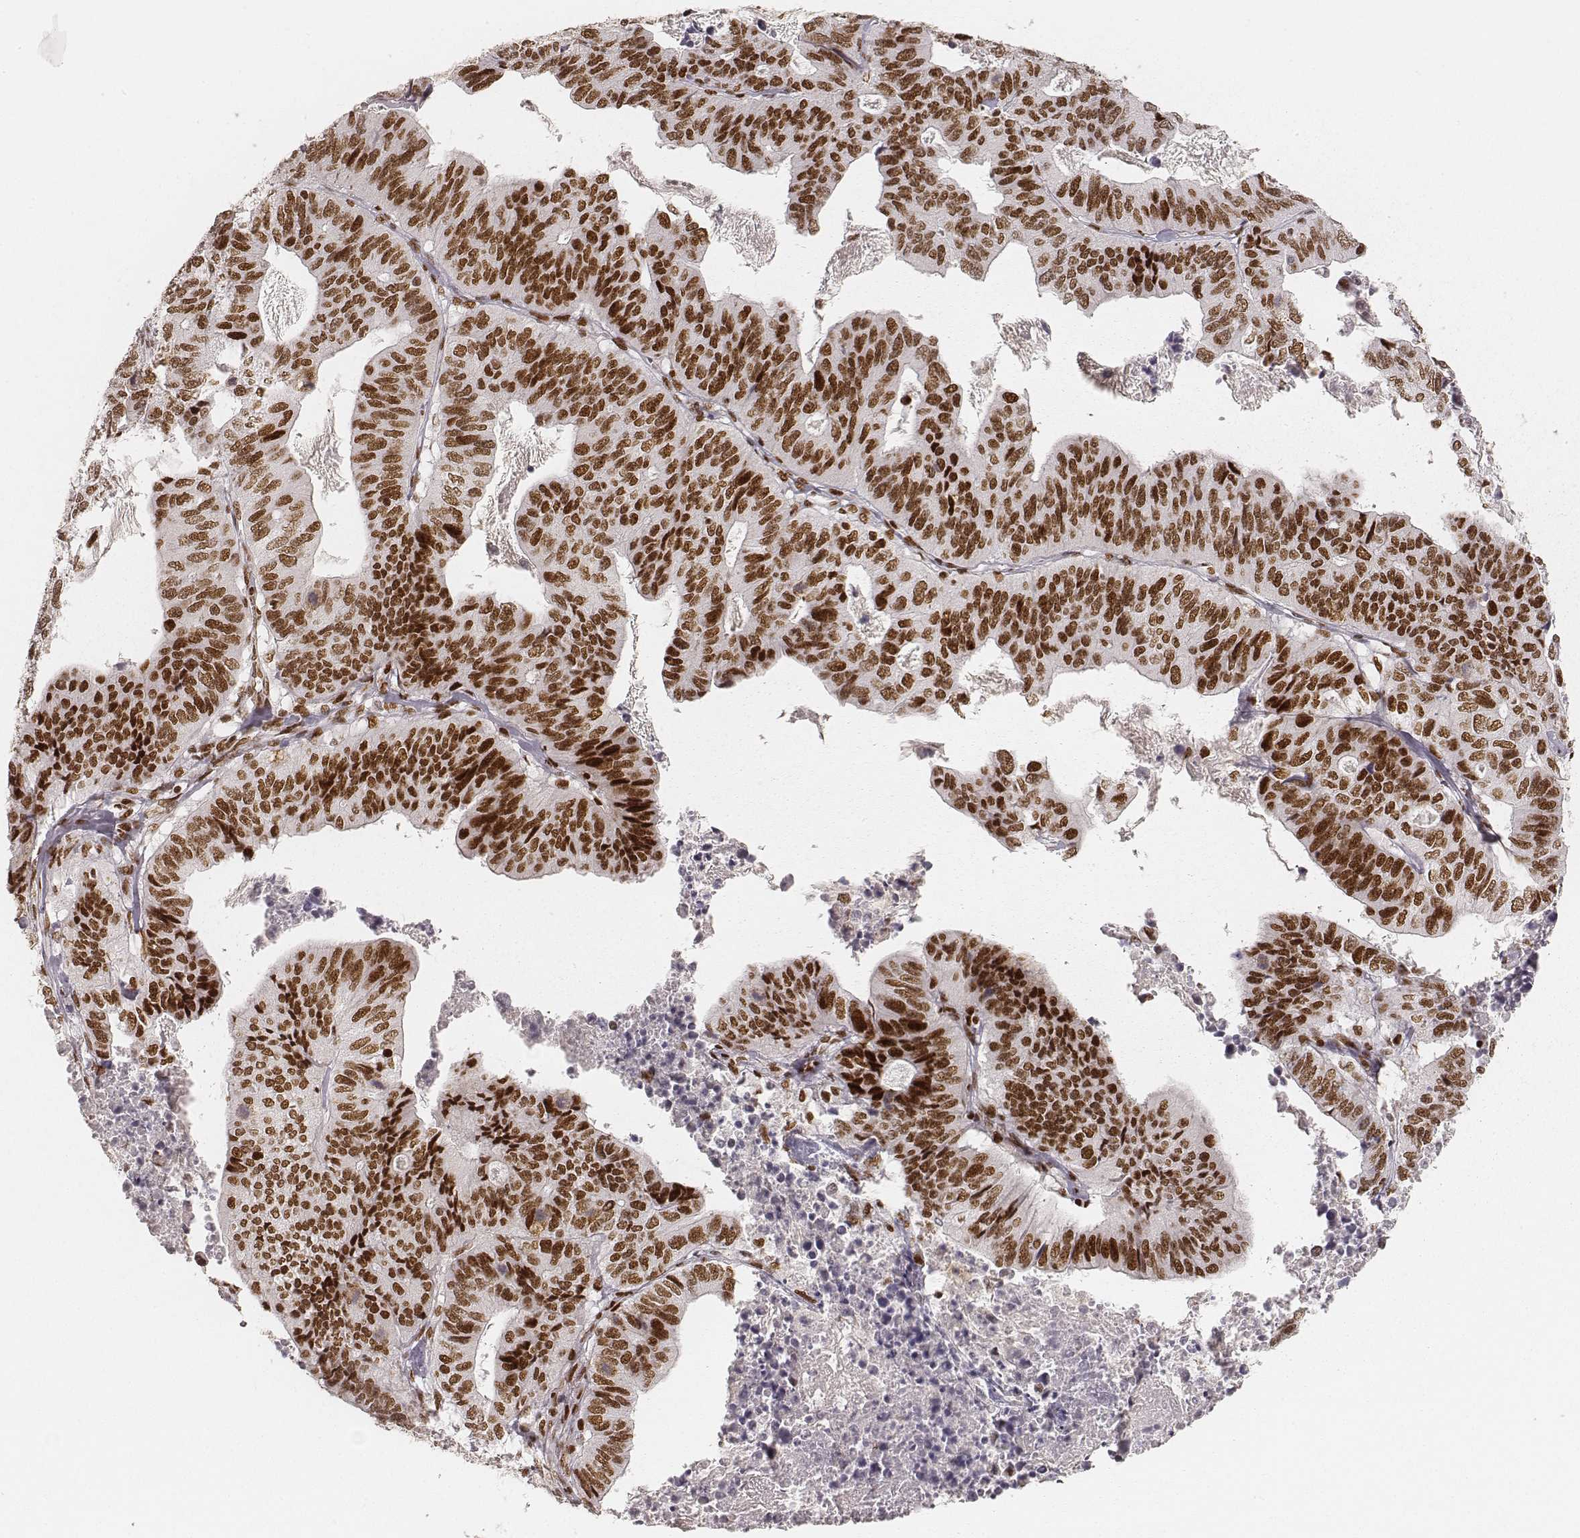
{"staining": {"intensity": "moderate", "quantity": ">75%", "location": "nuclear"}, "tissue": "stomach cancer", "cell_type": "Tumor cells", "image_type": "cancer", "snomed": [{"axis": "morphology", "description": "Adenocarcinoma, NOS"}, {"axis": "topography", "description": "Stomach, upper"}], "caption": "Stomach adenocarcinoma stained with DAB (3,3'-diaminobenzidine) immunohistochemistry (IHC) demonstrates medium levels of moderate nuclear positivity in approximately >75% of tumor cells. Nuclei are stained in blue.", "gene": "HNRNPC", "patient": {"sex": "female", "age": 67}}